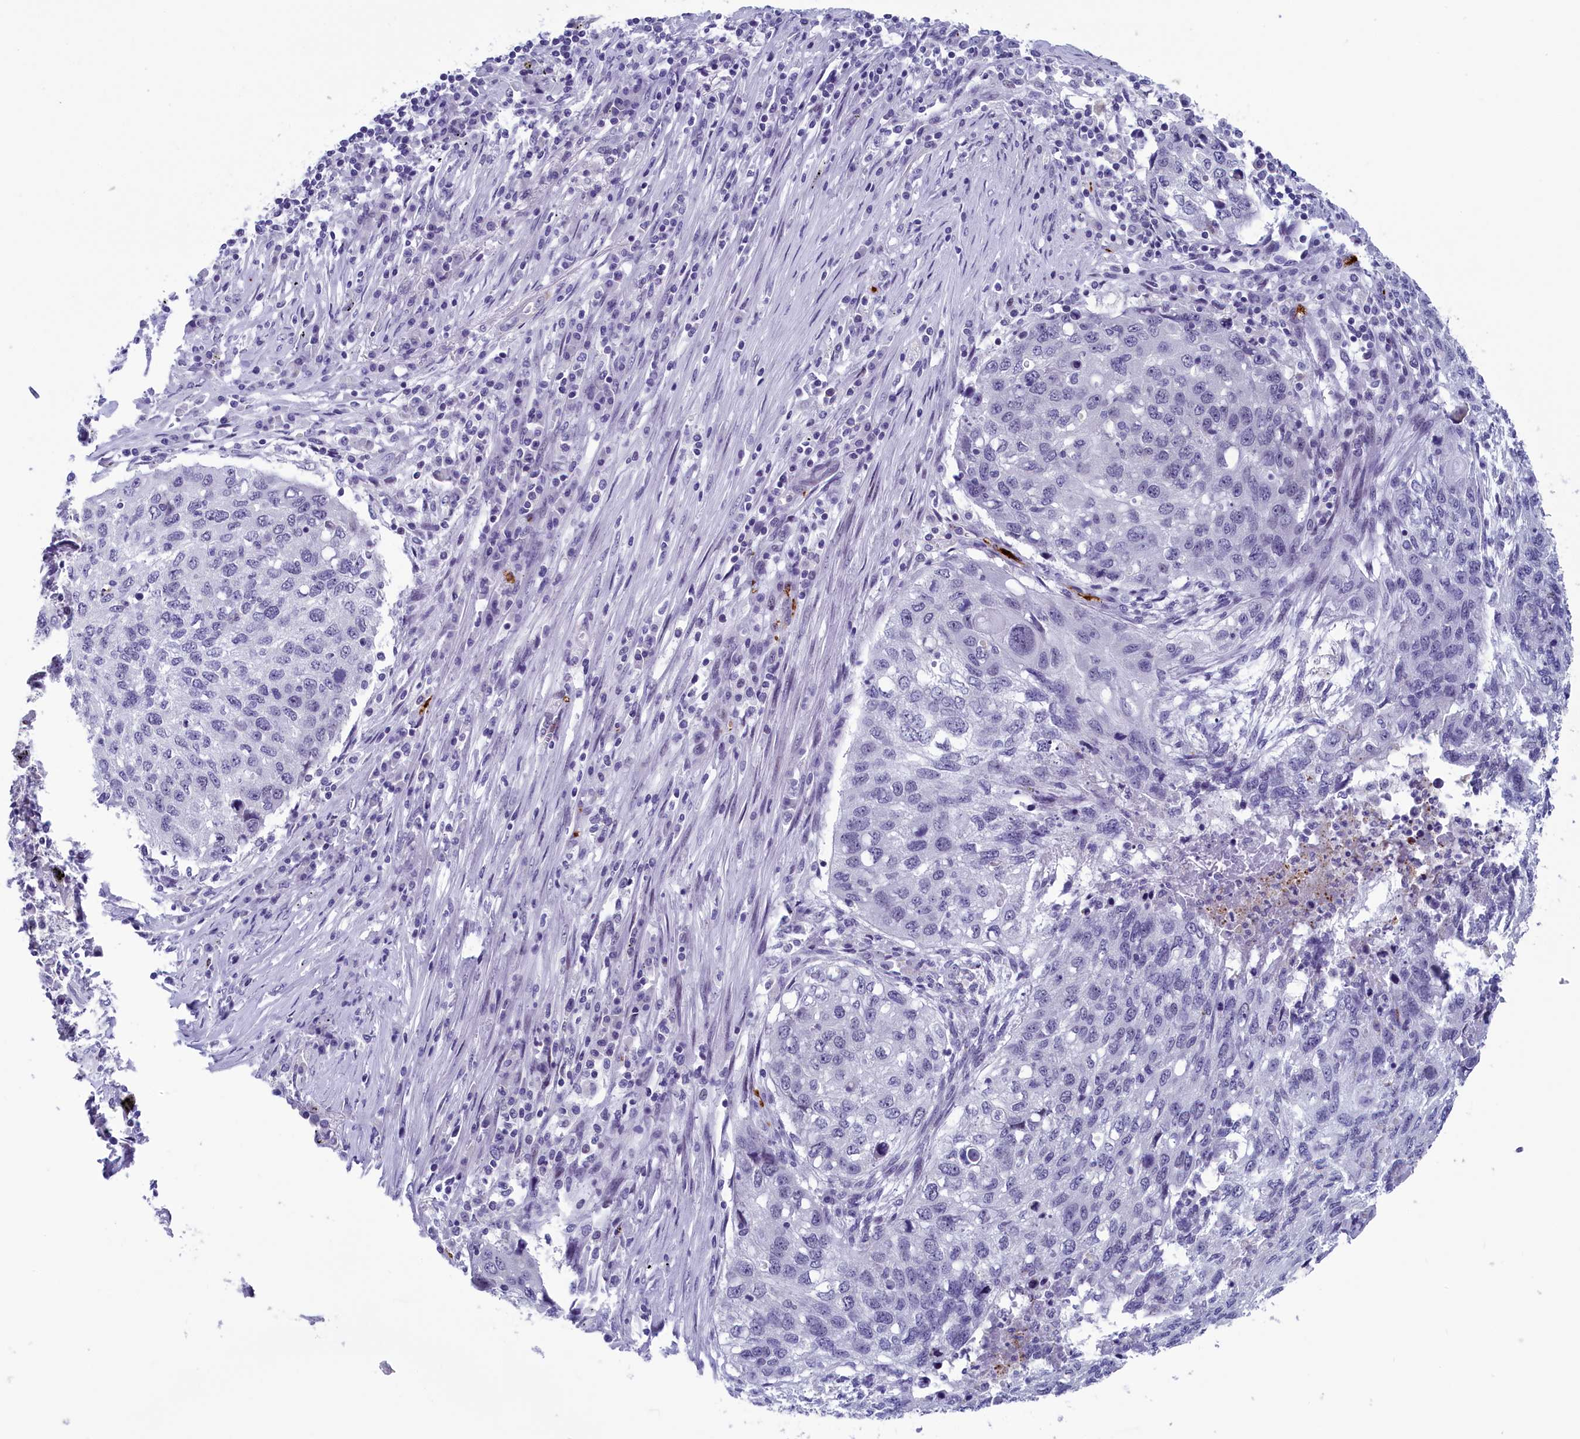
{"staining": {"intensity": "negative", "quantity": "none", "location": "none"}, "tissue": "lung cancer", "cell_type": "Tumor cells", "image_type": "cancer", "snomed": [{"axis": "morphology", "description": "Squamous cell carcinoma, NOS"}, {"axis": "topography", "description": "Lung"}], "caption": "Tumor cells are negative for protein expression in human squamous cell carcinoma (lung).", "gene": "AIFM2", "patient": {"sex": "female", "age": 63}}